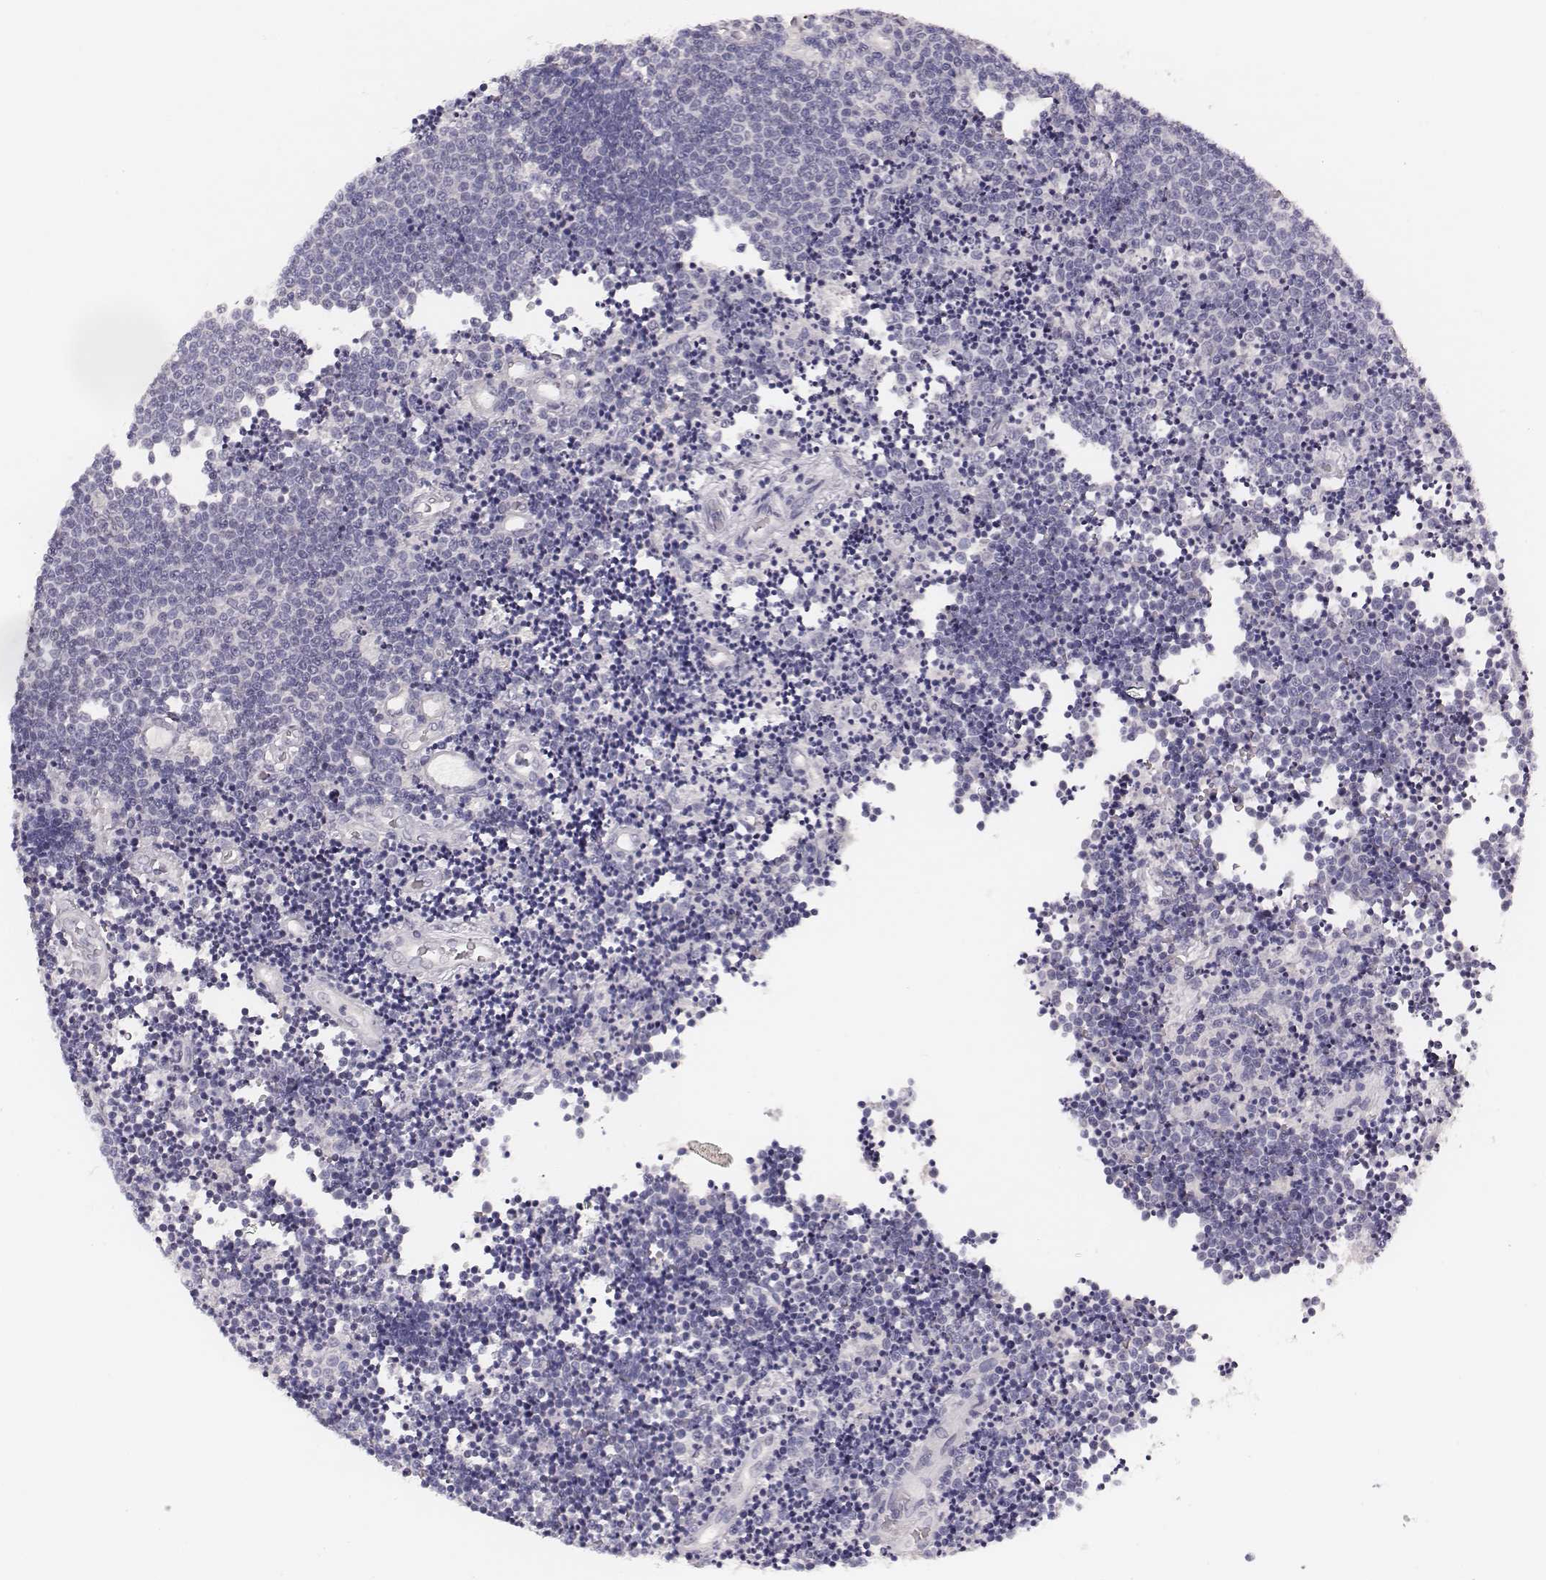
{"staining": {"intensity": "negative", "quantity": "none", "location": "none"}, "tissue": "lymphoma", "cell_type": "Tumor cells", "image_type": "cancer", "snomed": [{"axis": "morphology", "description": "Malignant lymphoma, non-Hodgkin's type, Low grade"}, {"axis": "topography", "description": "Brain"}], "caption": "This is an immunohistochemistry (IHC) micrograph of human lymphoma. There is no staining in tumor cells.", "gene": "CSHL1", "patient": {"sex": "female", "age": 66}}